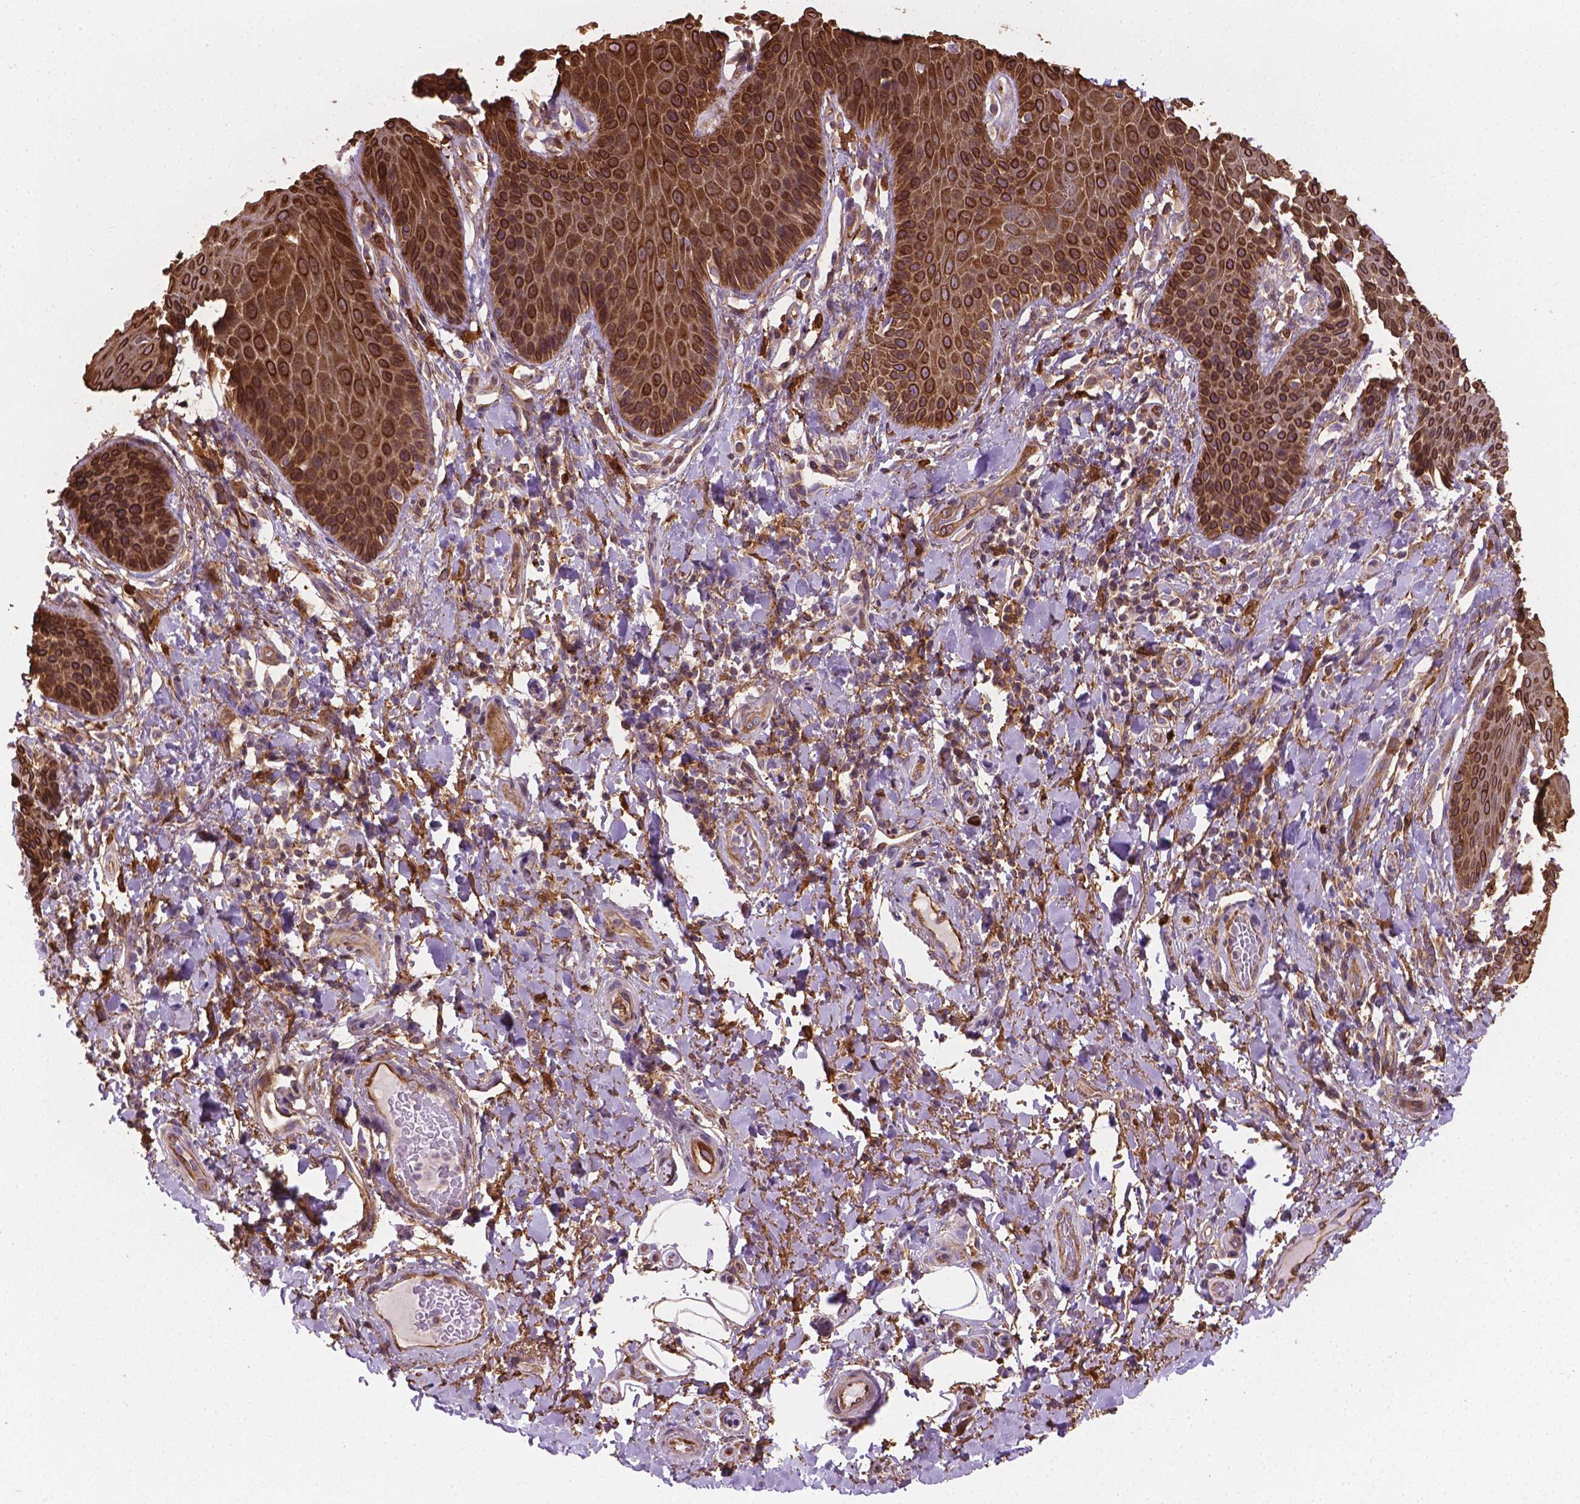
{"staining": {"intensity": "strong", "quantity": ">75%", "location": "cytoplasmic/membranous"}, "tissue": "skin", "cell_type": "Epidermal cells", "image_type": "normal", "snomed": [{"axis": "morphology", "description": "Normal tissue, NOS"}, {"axis": "topography", "description": "Anal"}, {"axis": "topography", "description": "Peripheral nerve tissue"}], "caption": "Immunohistochemical staining of unremarkable skin shows >75% levels of strong cytoplasmic/membranous protein expression in approximately >75% of epidermal cells.", "gene": "TCAF1", "patient": {"sex": "male", "age": 51}}